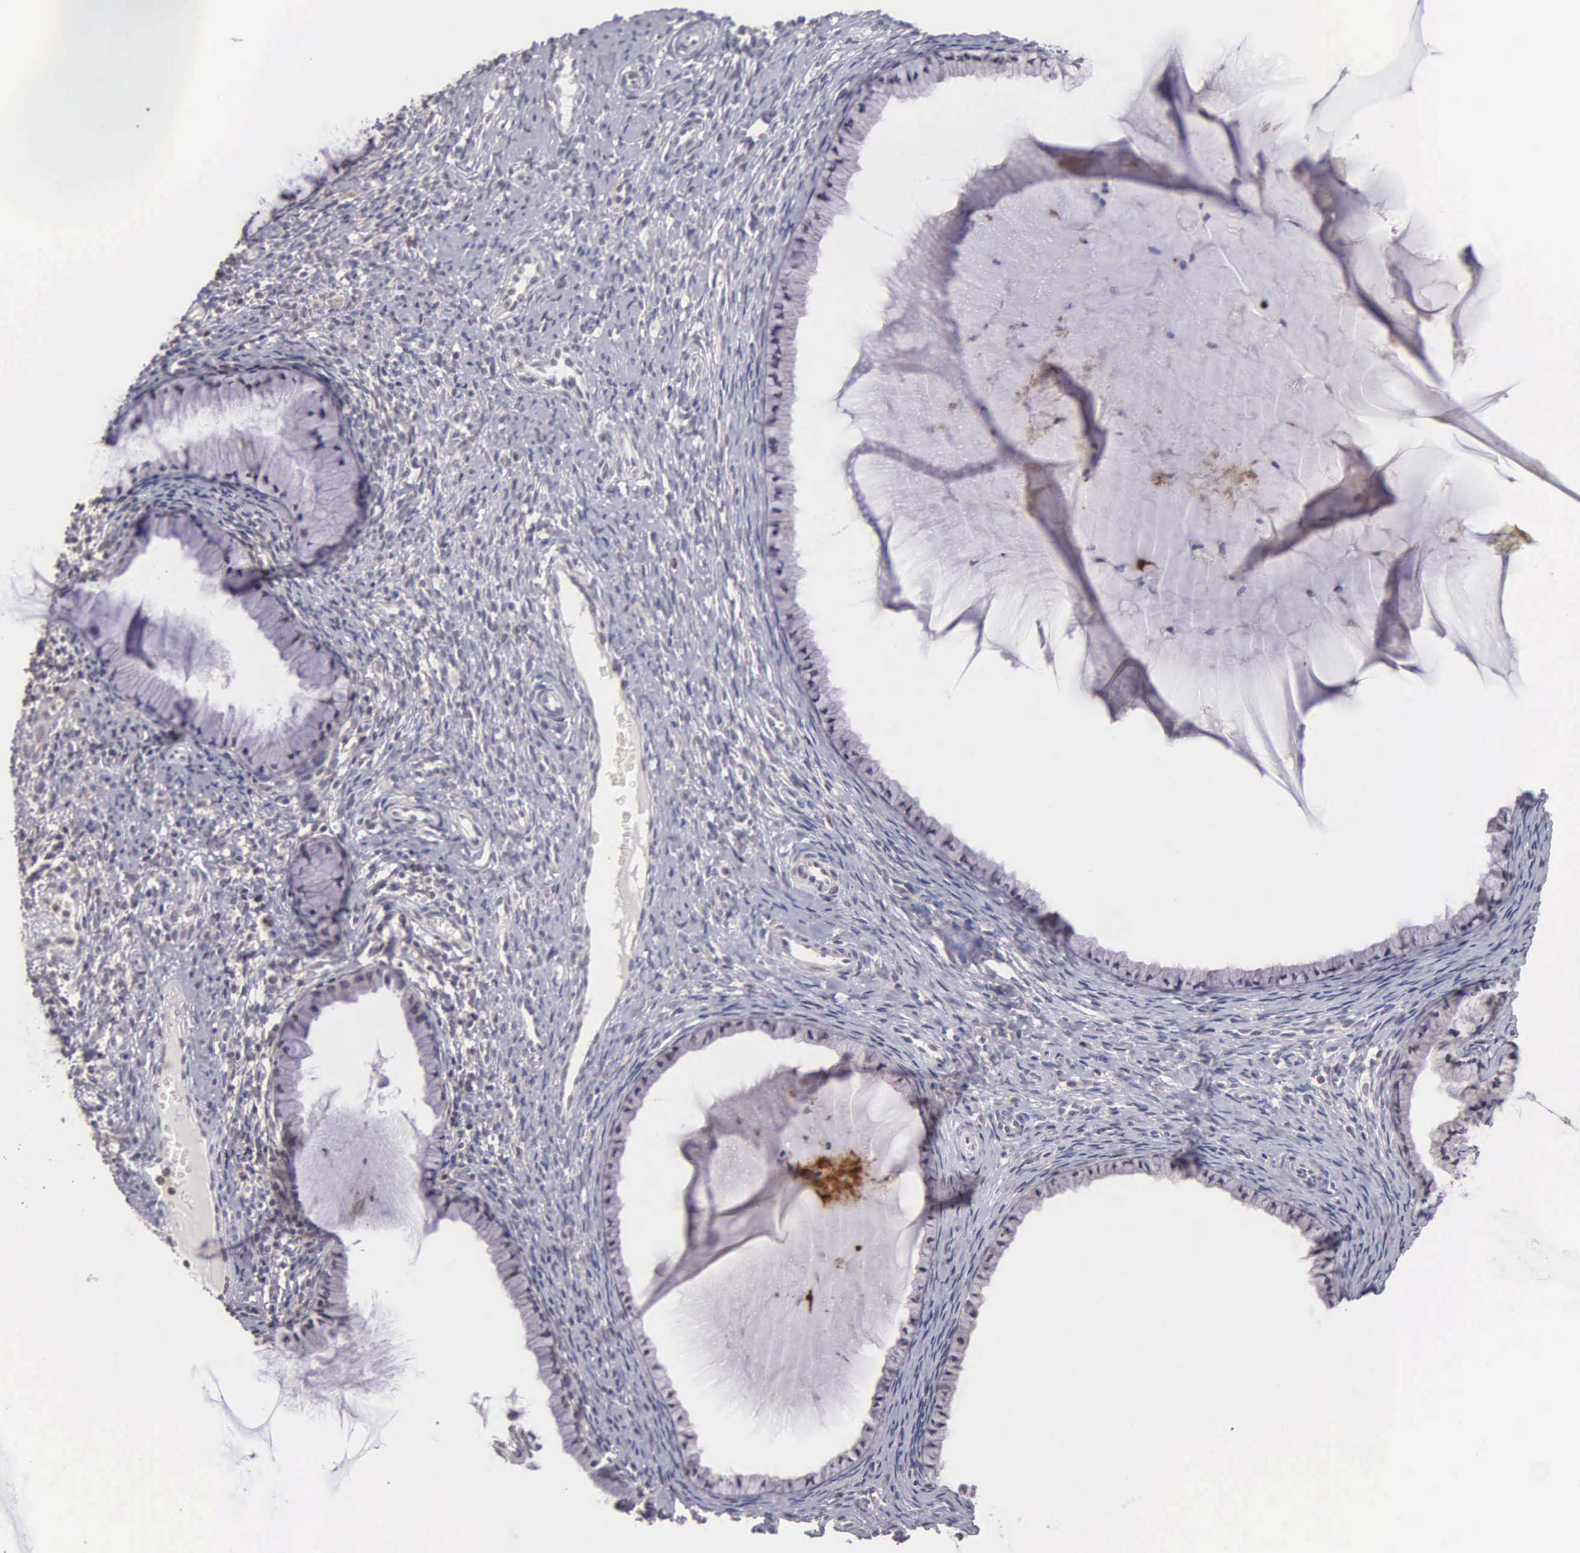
{"staining": {"intensity": "negative", "quantity": "none", "location": "none"}, "tissue": "cervix", "cell_type": "Glandular cells", "image_type": "normal", "snomed": [{"axis": "morphology", "description": "Normal tissue, NOS"}, {"axis": "topography", "description": "Cervix"}], "caption": "Immunohistochemistry of normal cervix demonstrates no expression in glandular cells. (DAB immunohistochemistry visualized using brightfield microscopy, high magnification).", "gene": "BRD1", "patient": {"sex": "female", "age": 70}}